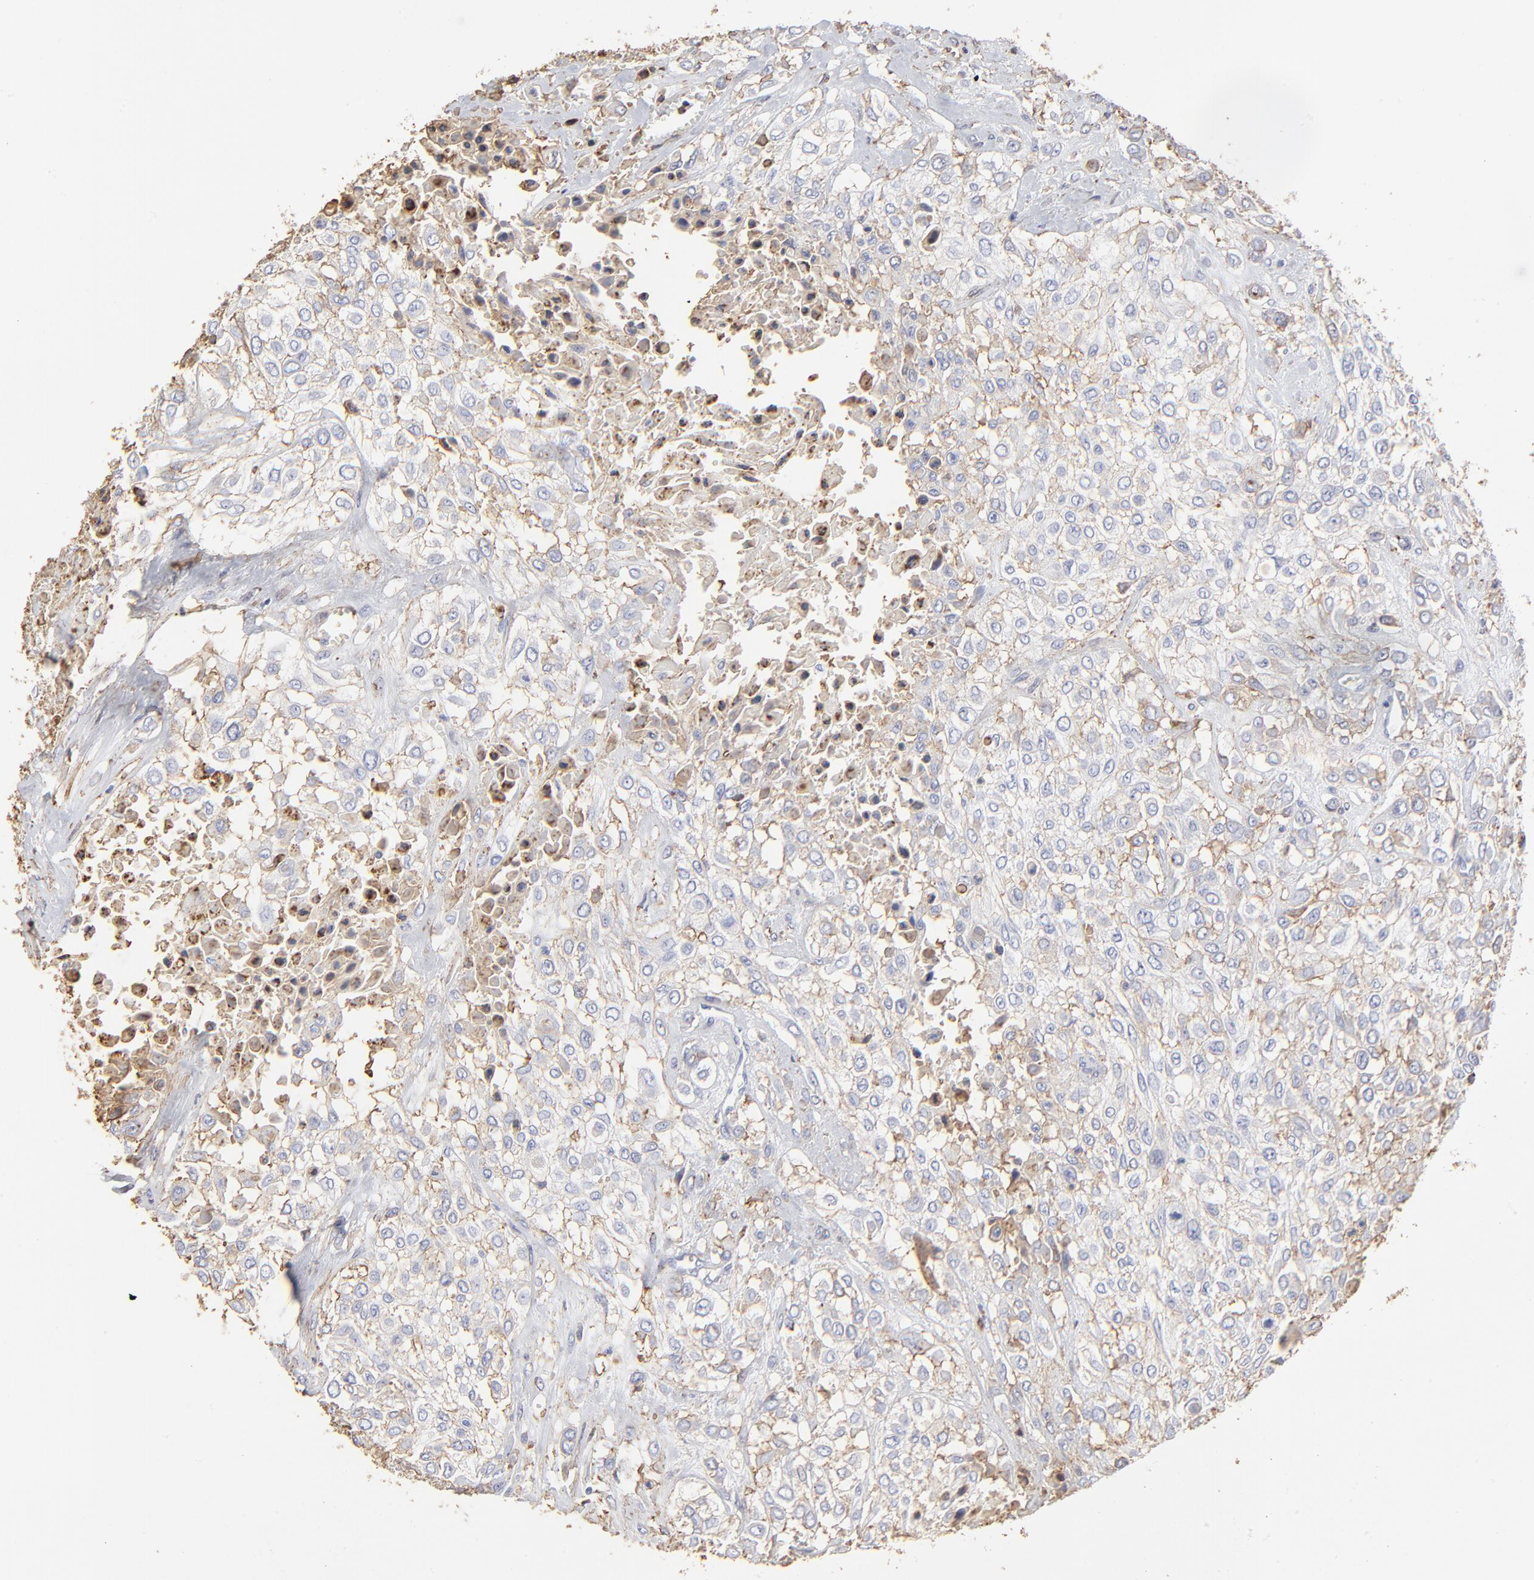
{"staining": {"intensity": "negative", "quantity": "none", "location": "none"}, "tissue": "urothelial cancer", "cell_type": "Tumor cells", "image_type": "cancer", "snomed": [{"axis": "morphology", "description": "Urothelial carcinoma, High grade"}, {"axis": "topography", "description": "Urinary bladder"}], "caption": "There is no significant staining in tumor cells of high-grade urothelial carcinoma. The staining is performed using DAB (3,3'-diaminobenzidine) brown chromogen with nuclei counter-stained in using hematoxylin.", "gene": "ANXA6", "patient": {"sex": "male", "age": 57}}